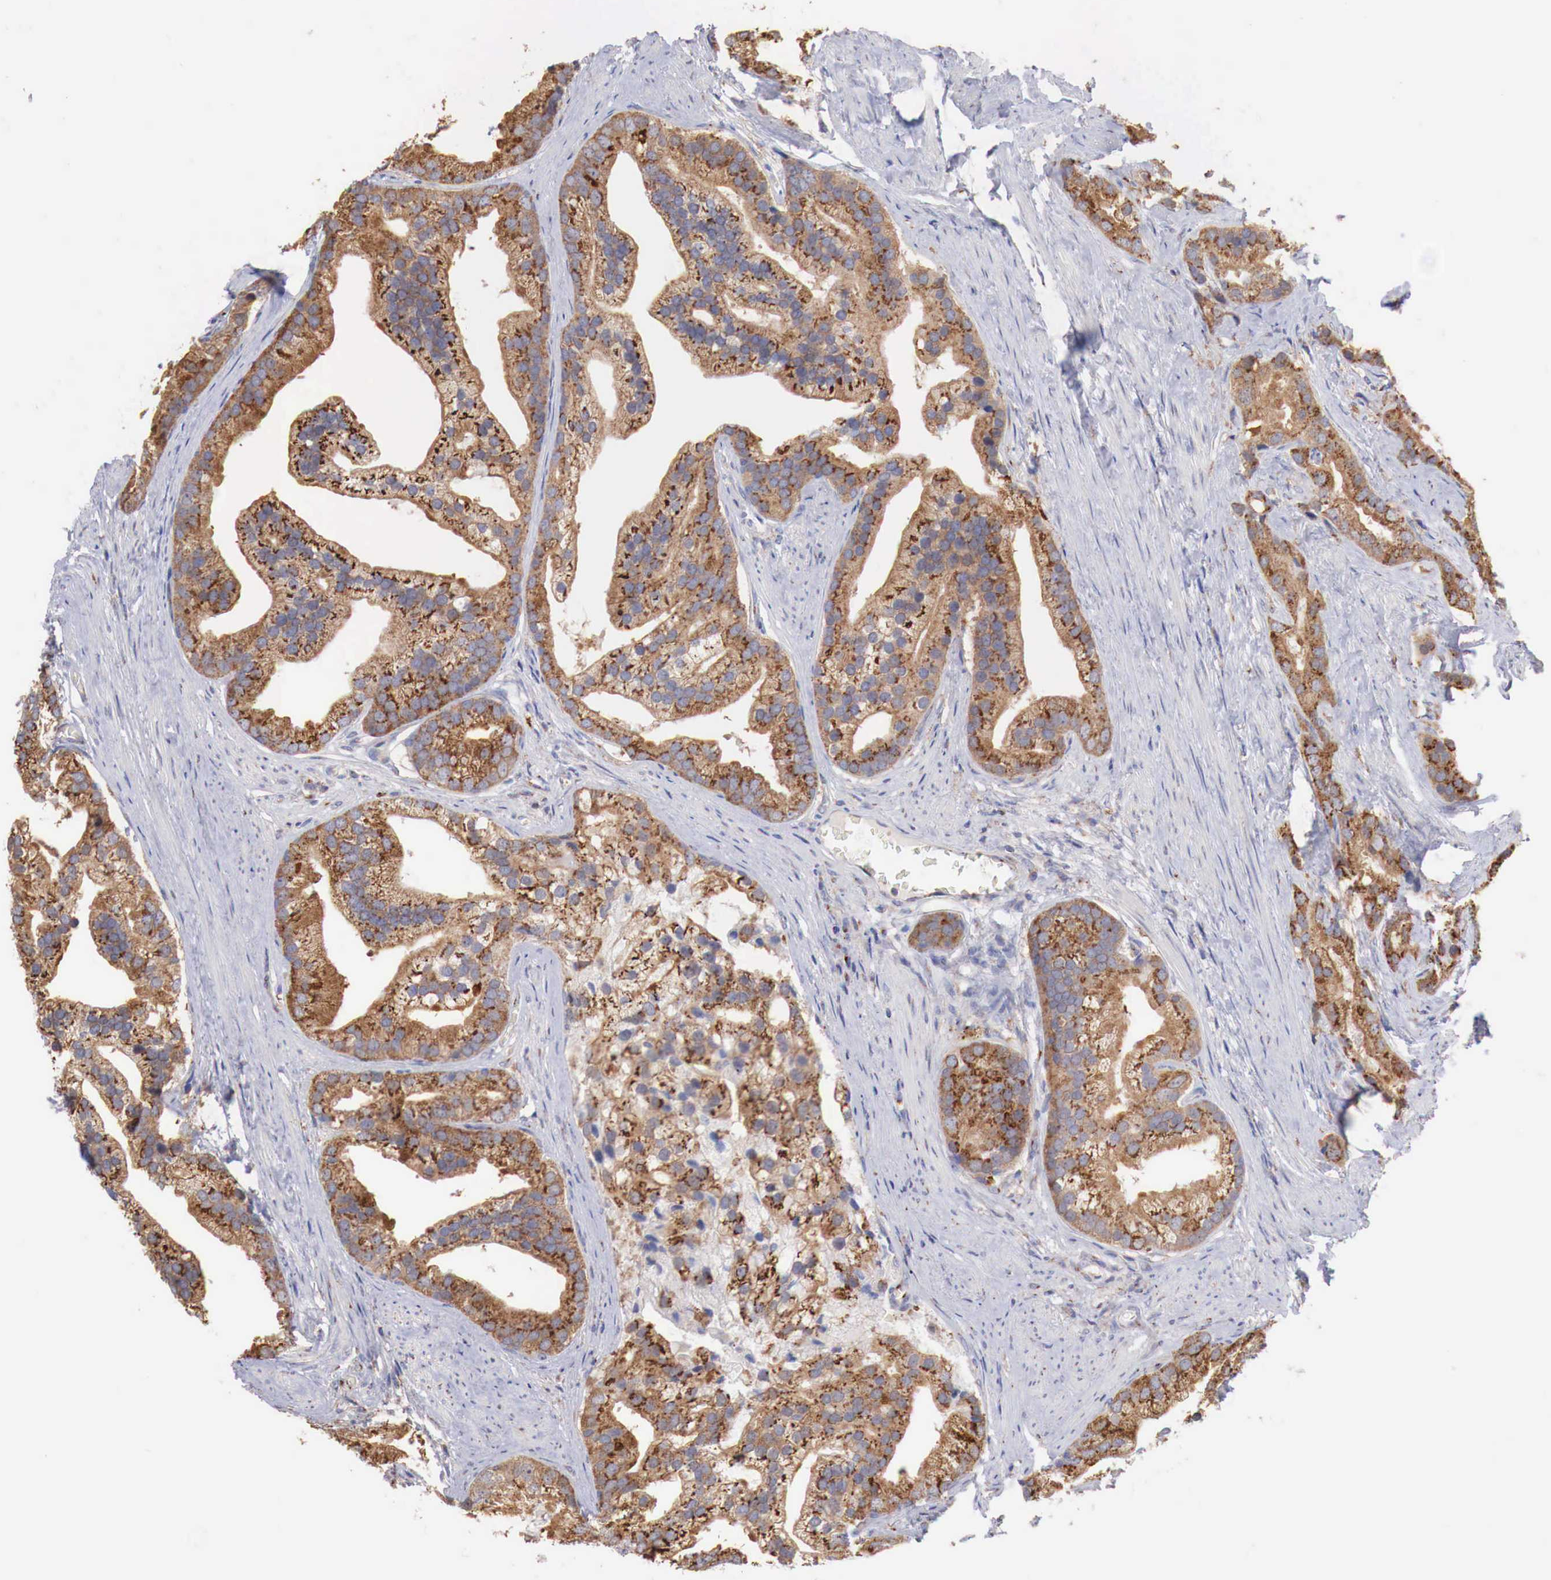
{"staining": {"intensity": "strong", "quantity": ">75%", "location": "cytoplasmic/membranous"}, "tissue": "prostate cancer", "cell_type": "Tumor cells", "image_type": "cancer", "snomed": [{"axis": "morphology", "description": "Adenocarcinoma, Medium grade"}, {"axis": "topography", "description": "Prostate"}], "caption": "Immunohistochemistry (IHC) (DAB (3,3'-diaminobenzidine)) staining of prostate cancer (adenocarcinoma (medium-grade)) shows strong cytoplasmic/membranous protein expression in approximately >75% of tumor cells.", "gene": "SYAP1", "patient": {"sex": "male", "age": 65}}